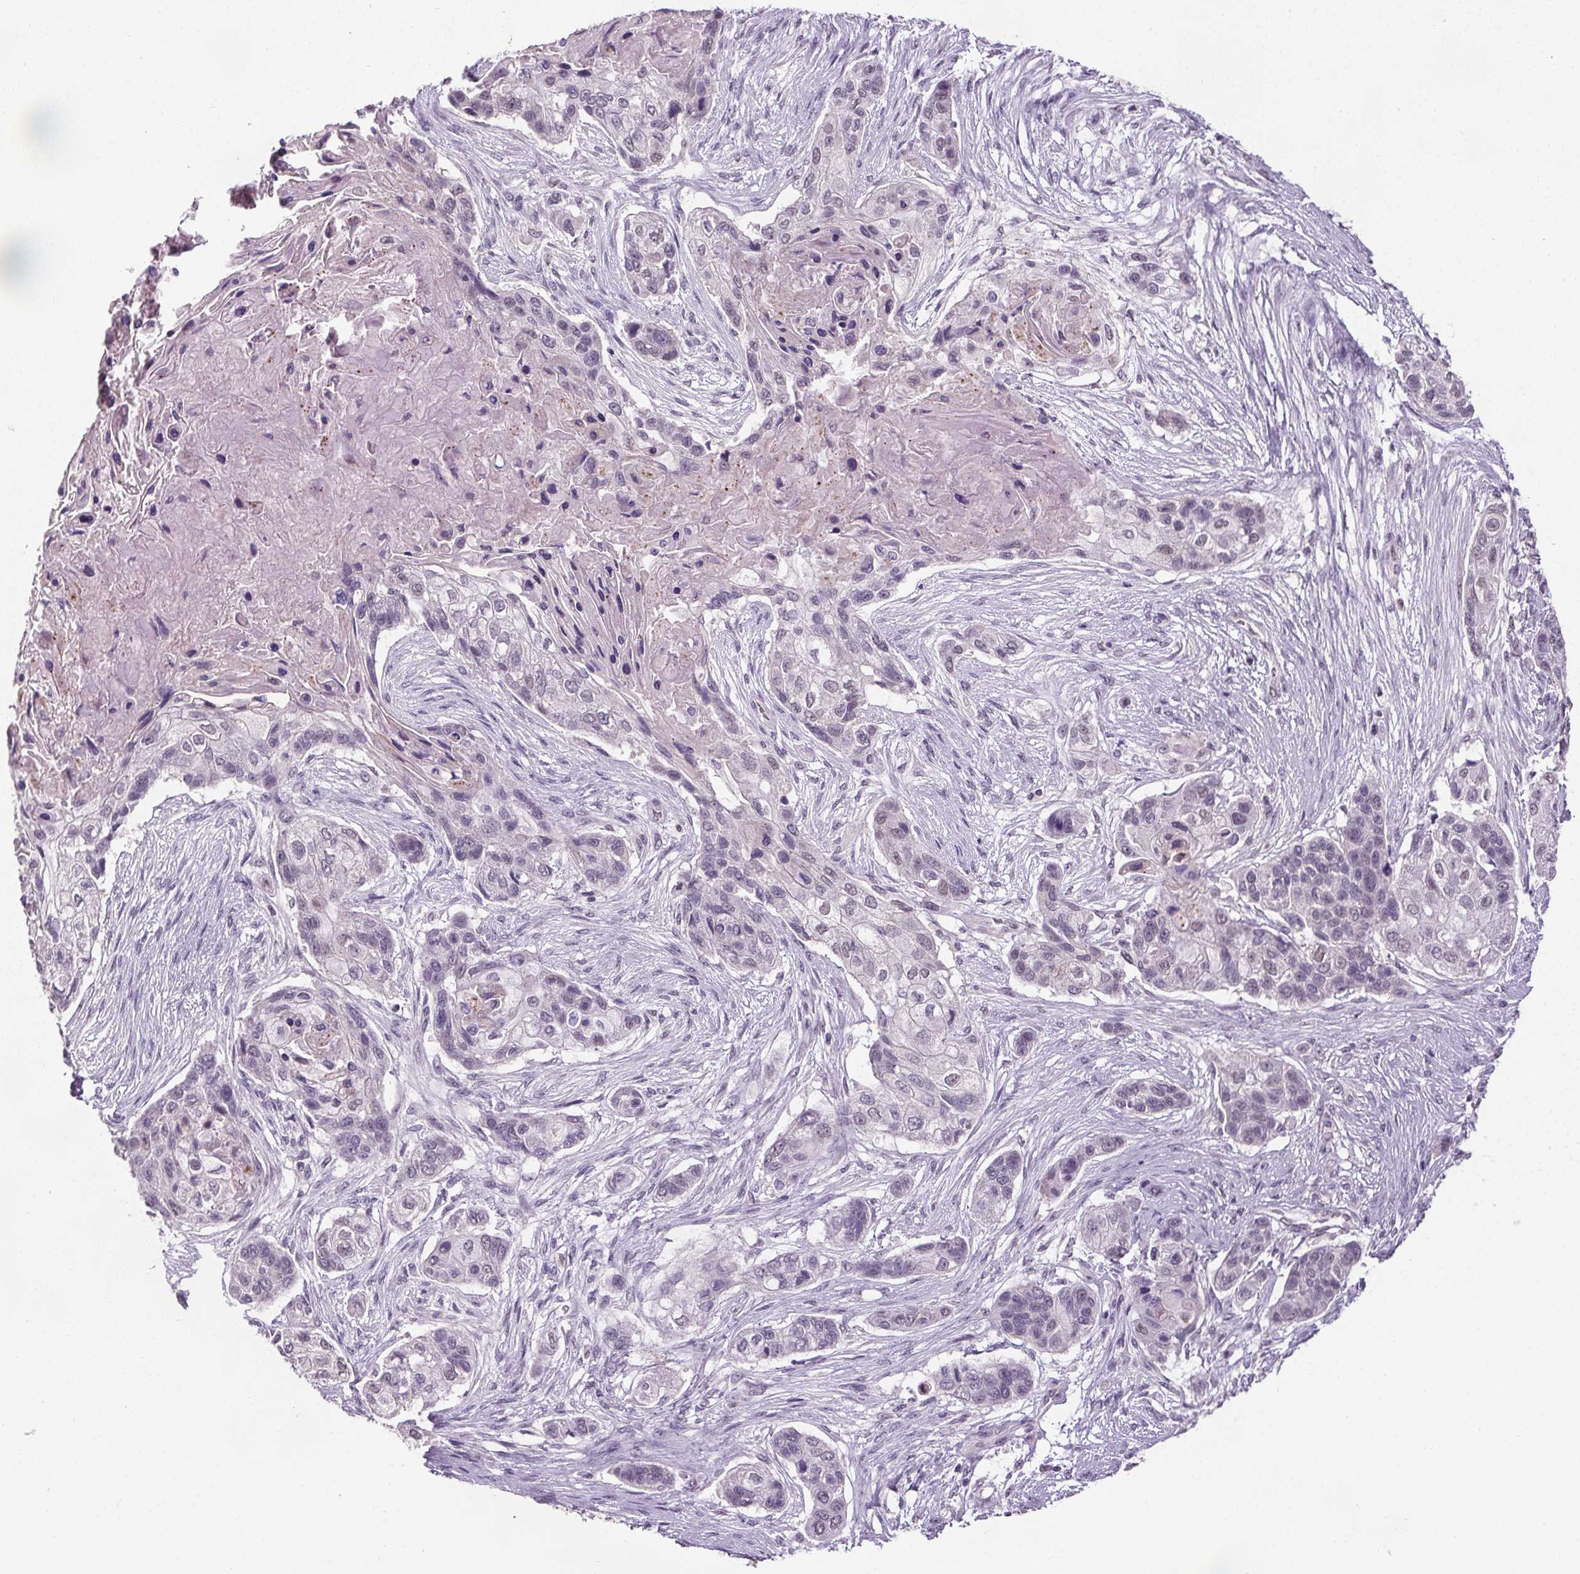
{"staining": {"intensity": "negative", "quantity": "none", "location": "none"}, "tissue": "lung cancer", "cell_type": "Tumor cells", "image_type": "cancer", "snomed": [{"axis": "morphology", "description": "Squamous cell carcinoma, NOS"}, {"axis": "topography", "description": "Lung"}], "caption": "The histopathology image reveals no significant staining in tumor cells of squamous cell carcinoma (lung).", "gene": "SLC2A9", "patient": {"sex": "male", "age": 69}}